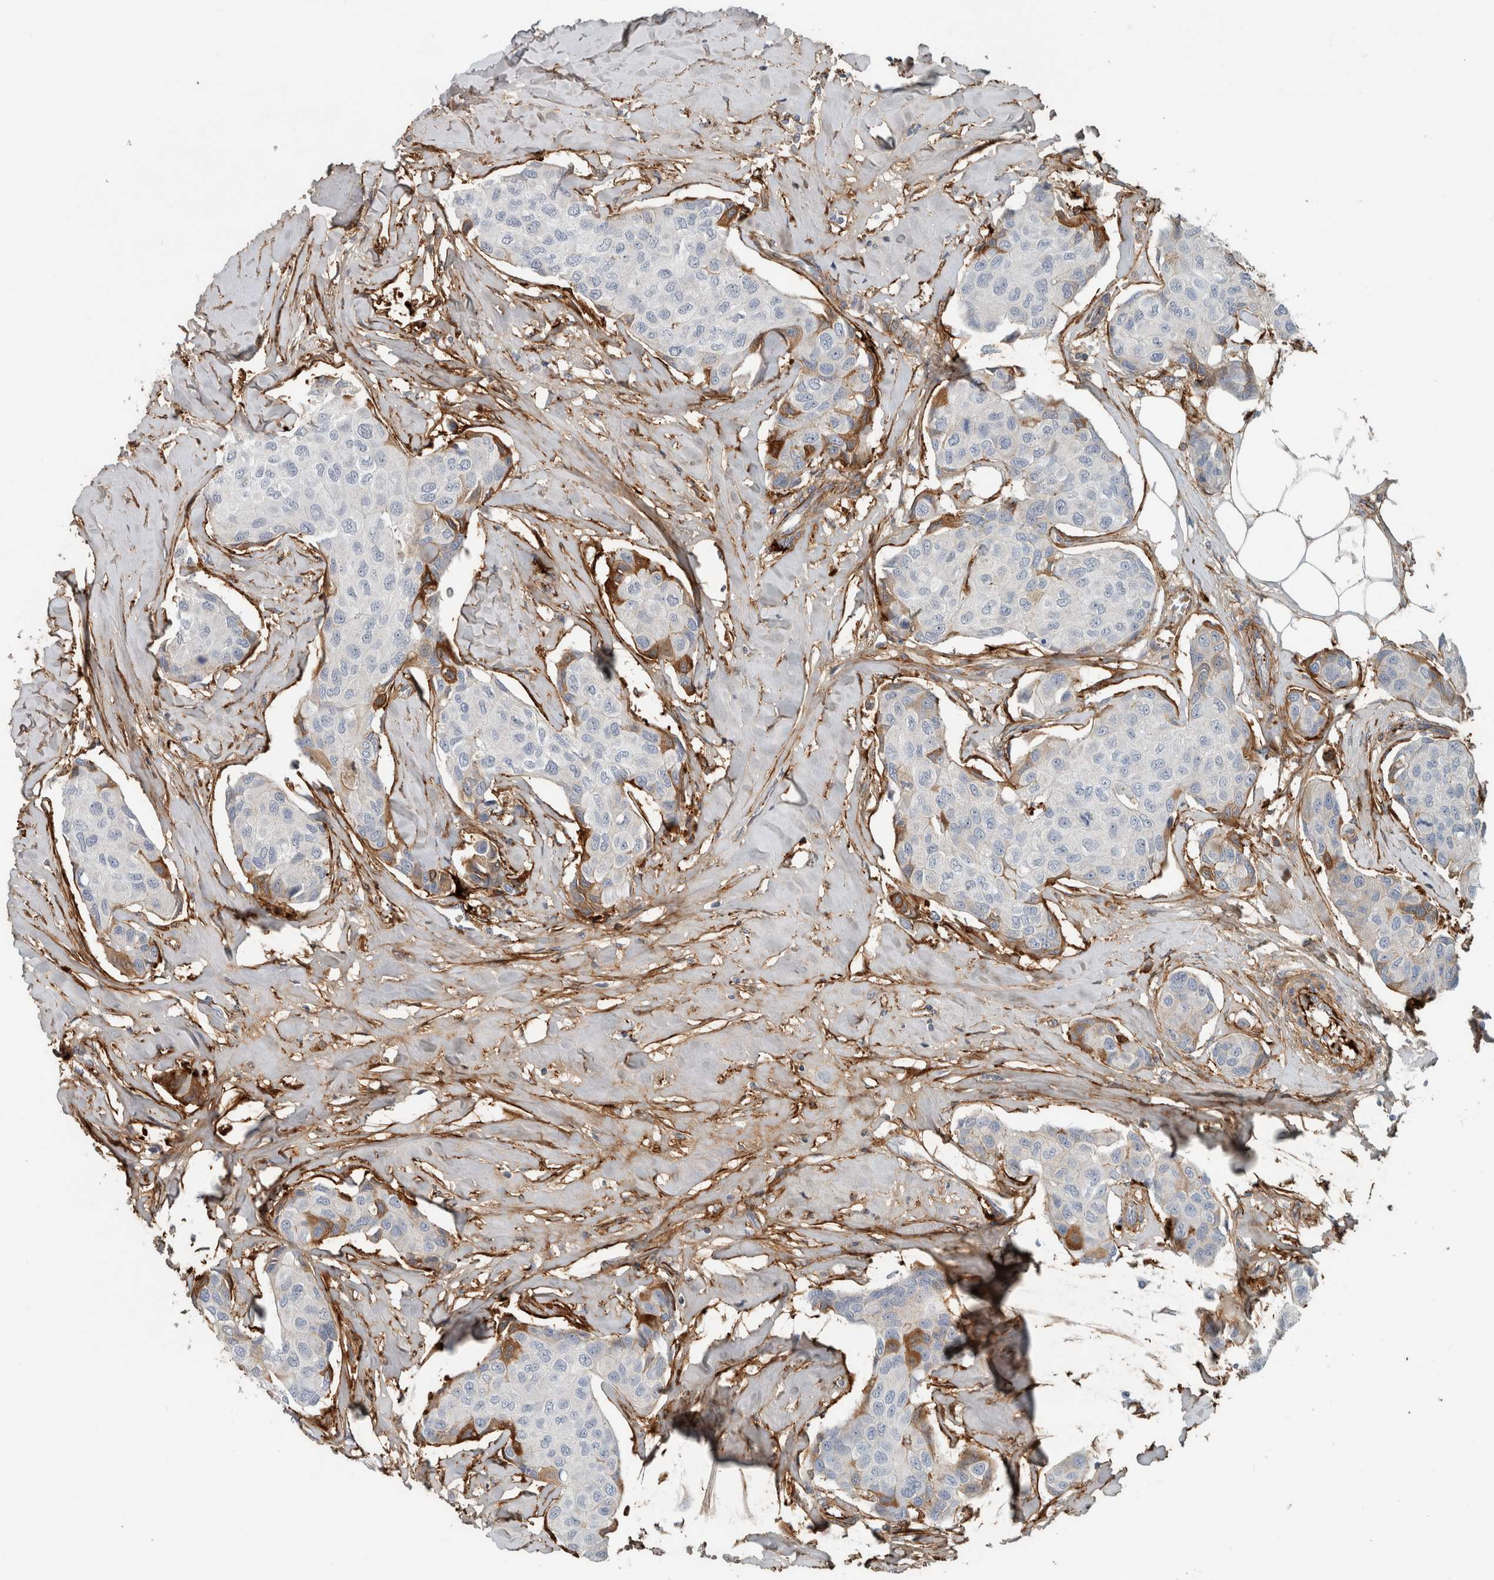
{"staining": {"intensity": "negative", "quantity": "none", "location": "none"}, "tissue": "breast cancer", "cell_type": "Tumor cells", "image_type": "cancer", "snomed": [{"axis": "morphology", "description": "Duct carcinoma"}, {"axis": "topography", "description": "Breast"}], "caption": "This is an immunohistochemistry (IHC) micrograph of invasive ductal carcinoma (breast). There is no staining in tumor cells.", "gene": "FN1", "patient": {"sex": "female", "age": 80}}